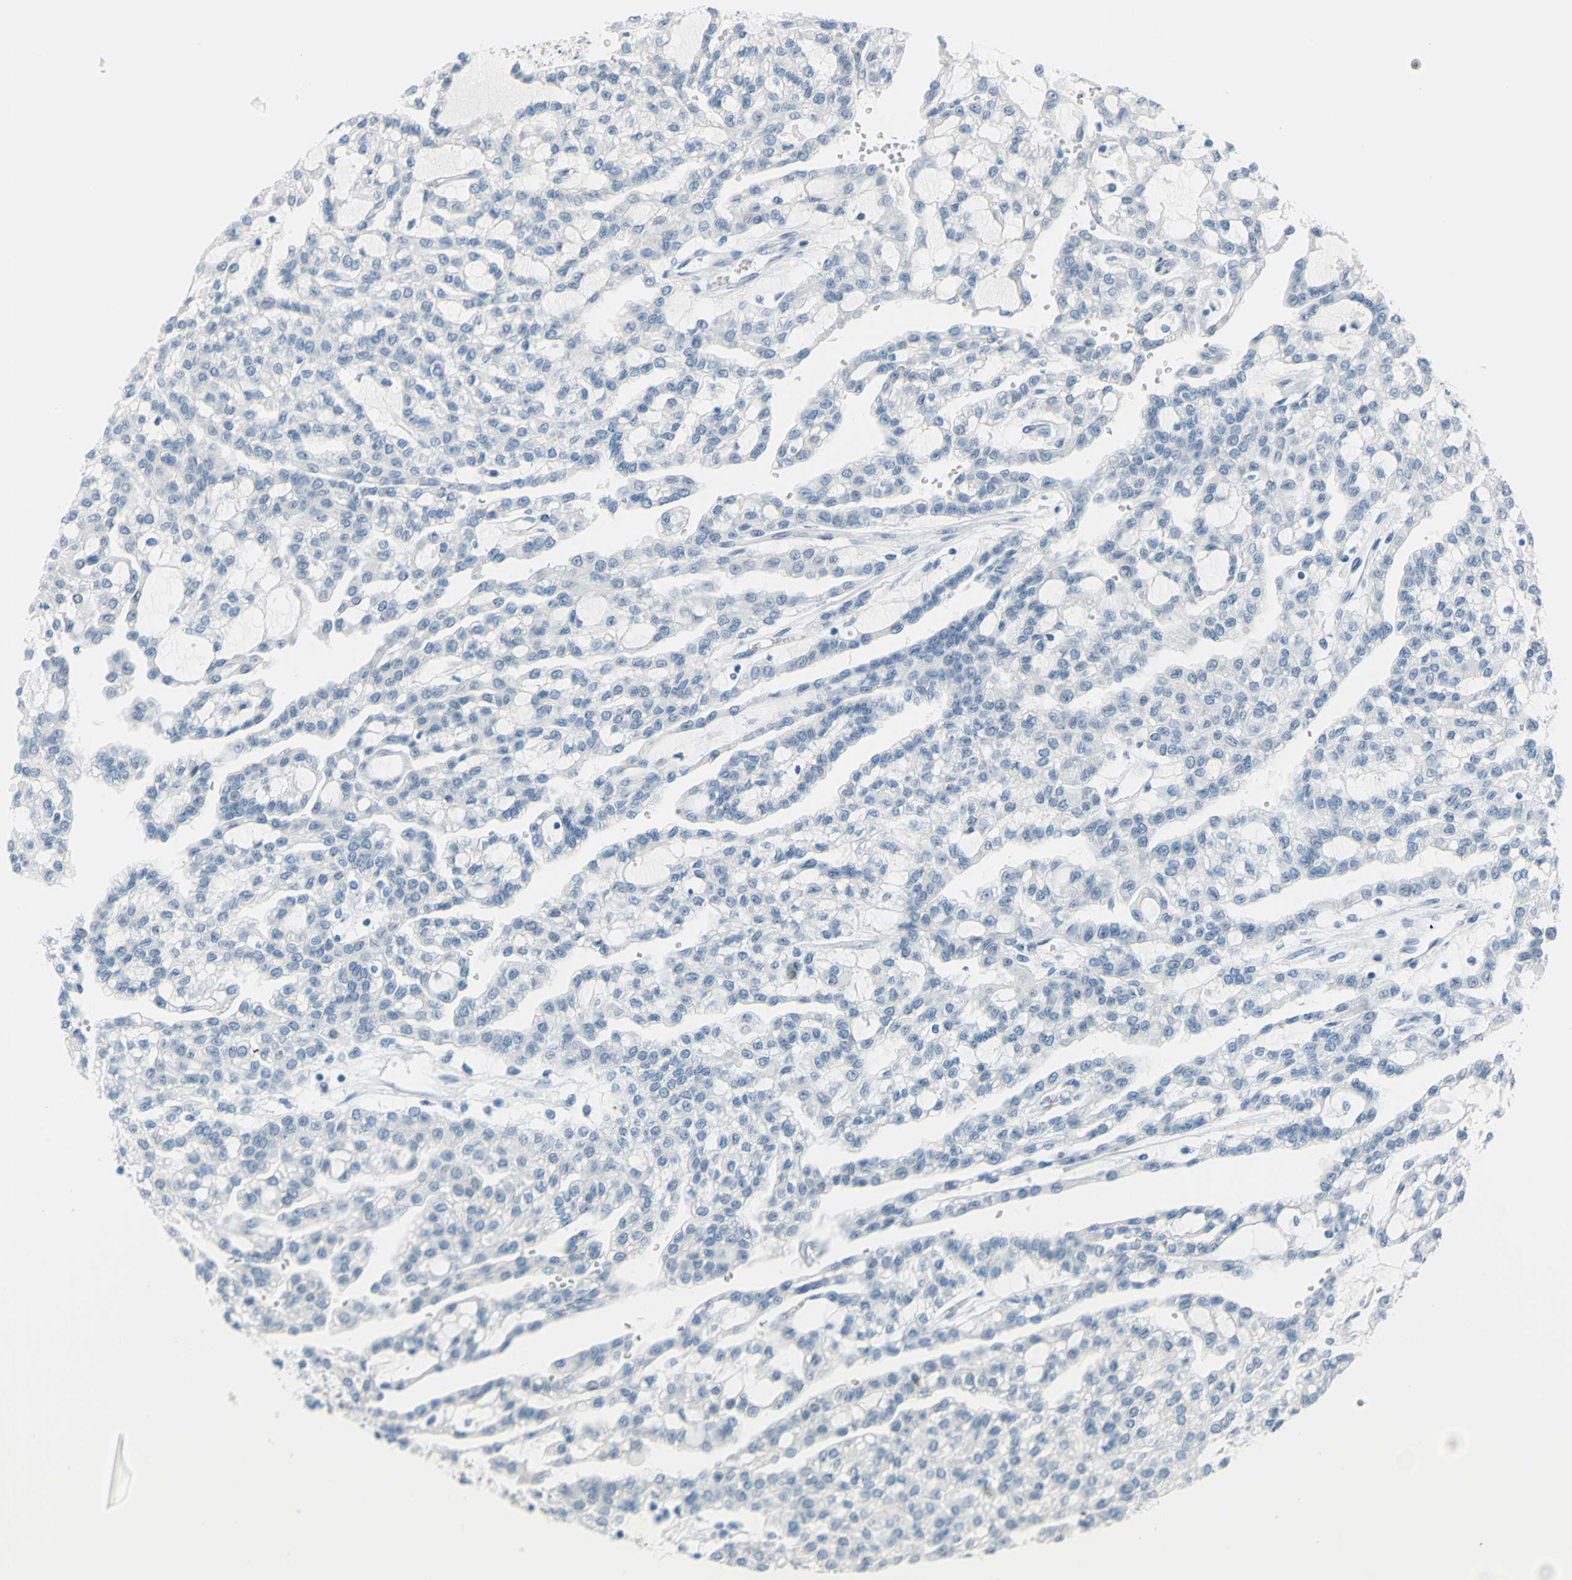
{"staining": {"intensity": "negative", "quantity": "none", "location": "none"}, "tissue": "renal cancer", "cell_type": "Tumor cells", "image_type": "cancer", "snomed": [{"axis": "morphology", "description": "Adenocarcinoma, NOS"}, {"axis": "topography", "description": "Kidney"}], "caption": "IHC image of neoplastic tissue: human adenocarcinoma (renal) stained with DAB displays no significant protein expression in tumor cells.", "gene": "DCT", "patient": {"sex": "male", "age": 63}}